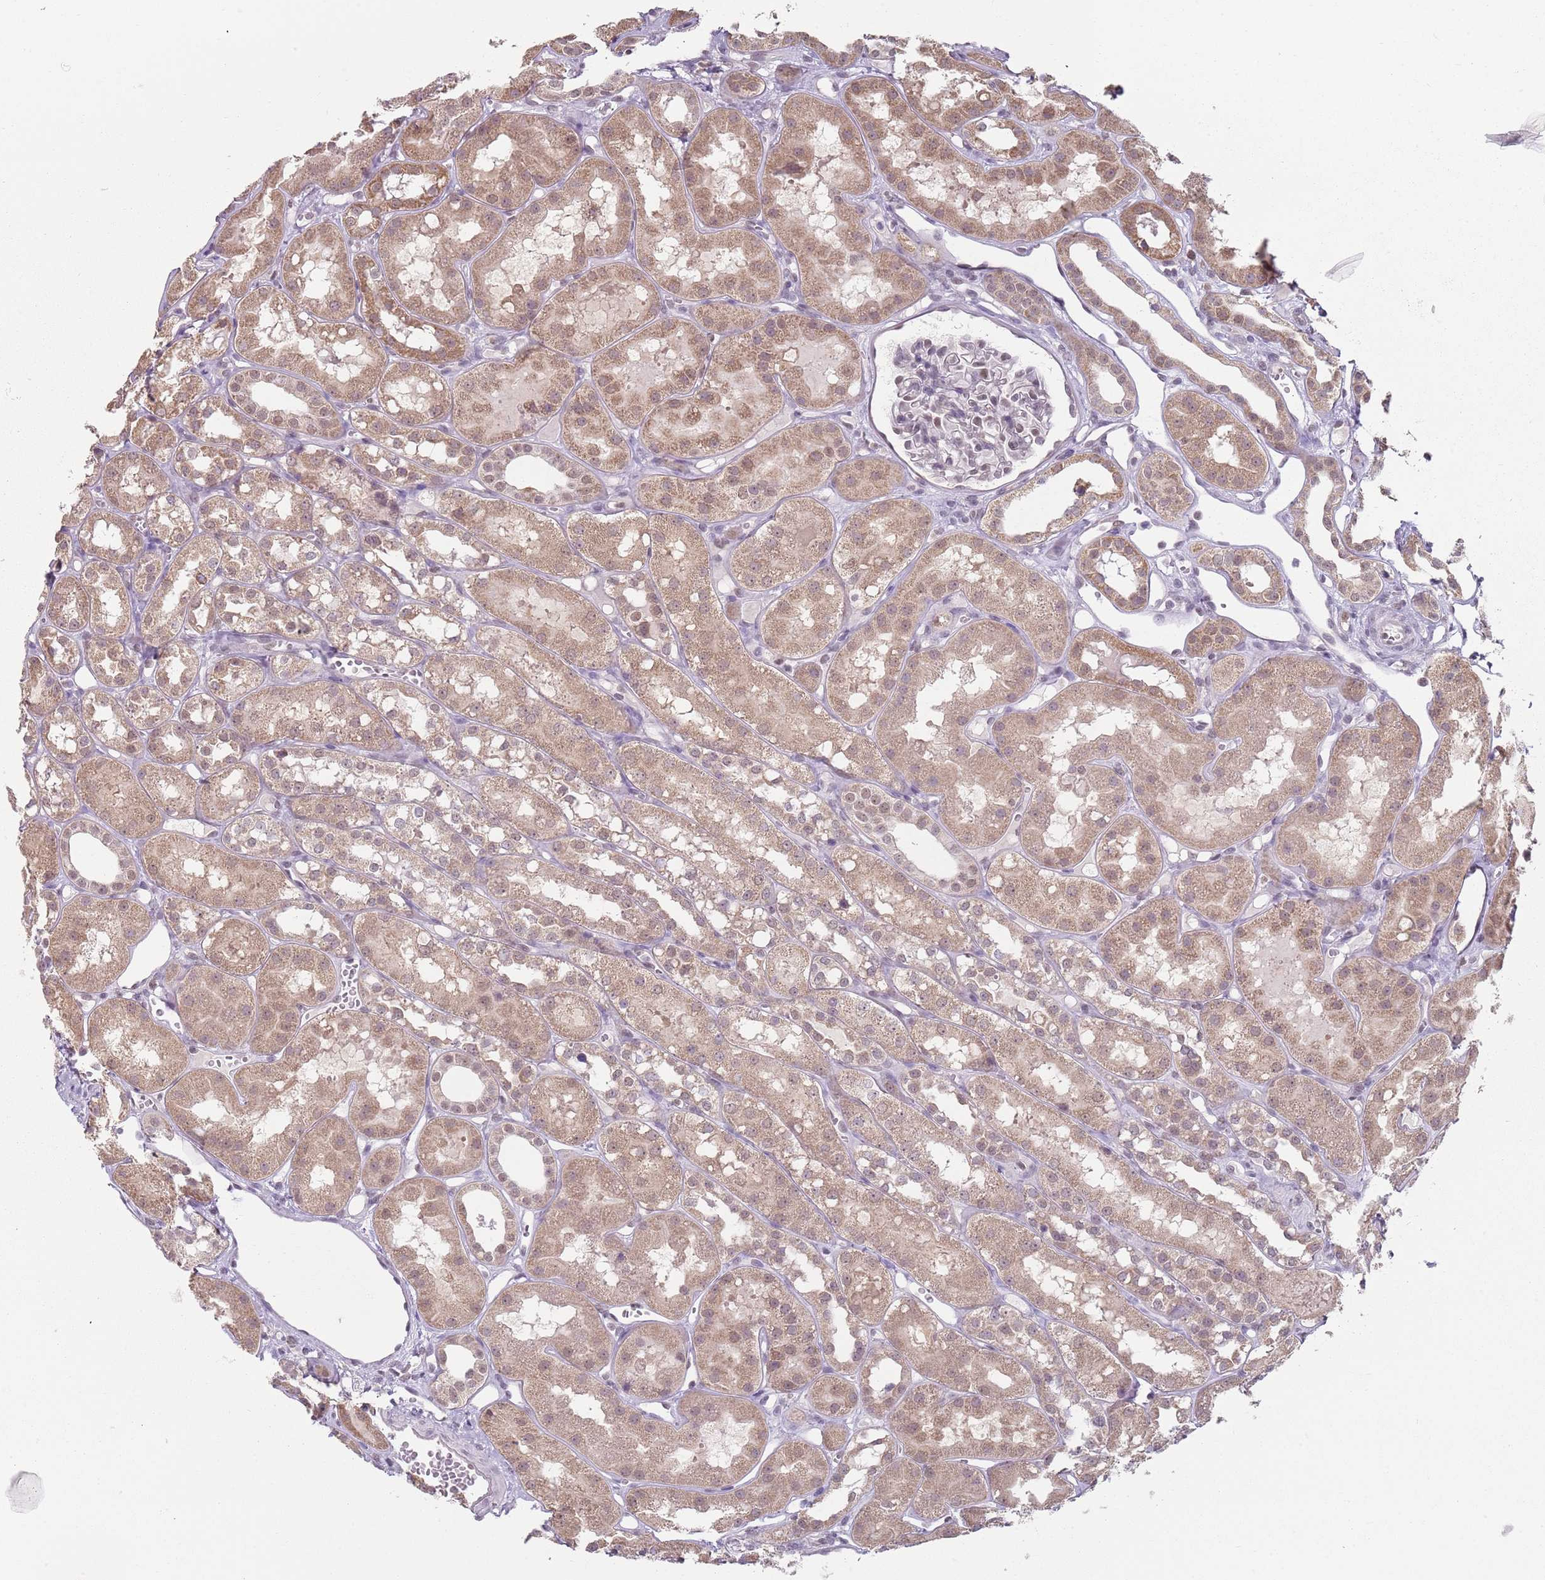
{"staining": {"intensity": "negative", "quantity": "none", "location": "none"}, "tissue": "kidney", "cell_type": "Cells in glomeruli", "image_type": "normal", "snomed": [{"axis": "morphology", "description": "Normal tissue, NOS"}, {"axis": "topography", "description": "Kidney"}], "caption": "The photomicrograph exhibits no staining of cells in glomeruli in normal kidney.", "gene": "SMARCAL1", "patient": {"sex": "male", "age": 16}}